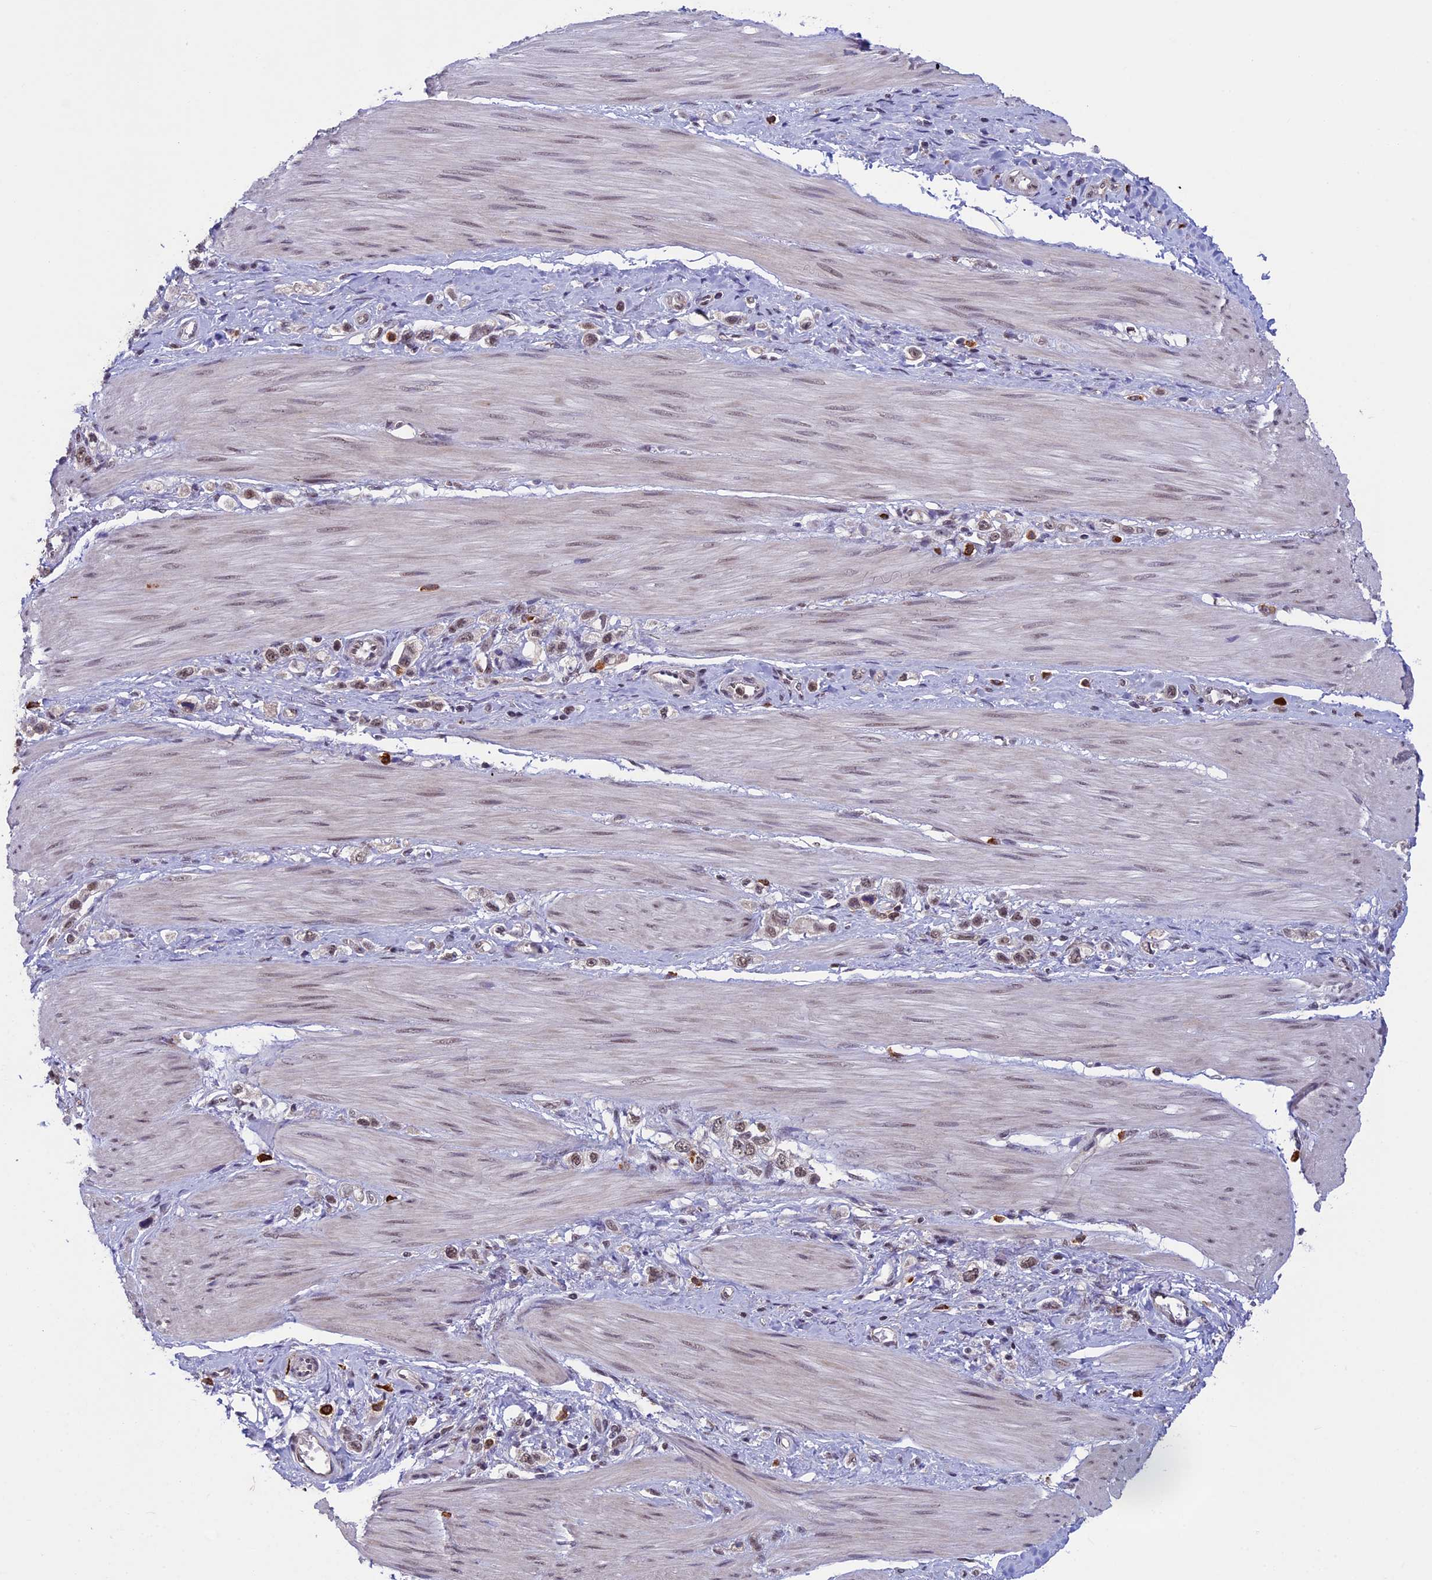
{"staining": {"intensity": "weak", "quantity": "25%-75%", "location": "nuclear"}, "tissue": "stomach cancer", "cell_type": "Tumor cells", "image_type": "cancer", "snomed": [{"axis": "morphology", "description": "Adenocarcinoma, NOS"}, {"axis": "topography", "description": "Stomach"}], "caption": "A brown stain highlights weak nuclear positivity of a protein in human stomach cancer (adenocarcinoma) tumor cells. The staining is performed using DAB (3,3'-diaminobenzidine) brown chromogen to label protein expression. The nuclei are counter-stained blue using hematoxylin.", "gene": "RNF40", "patient": {"sex": "female", "age": 65}}